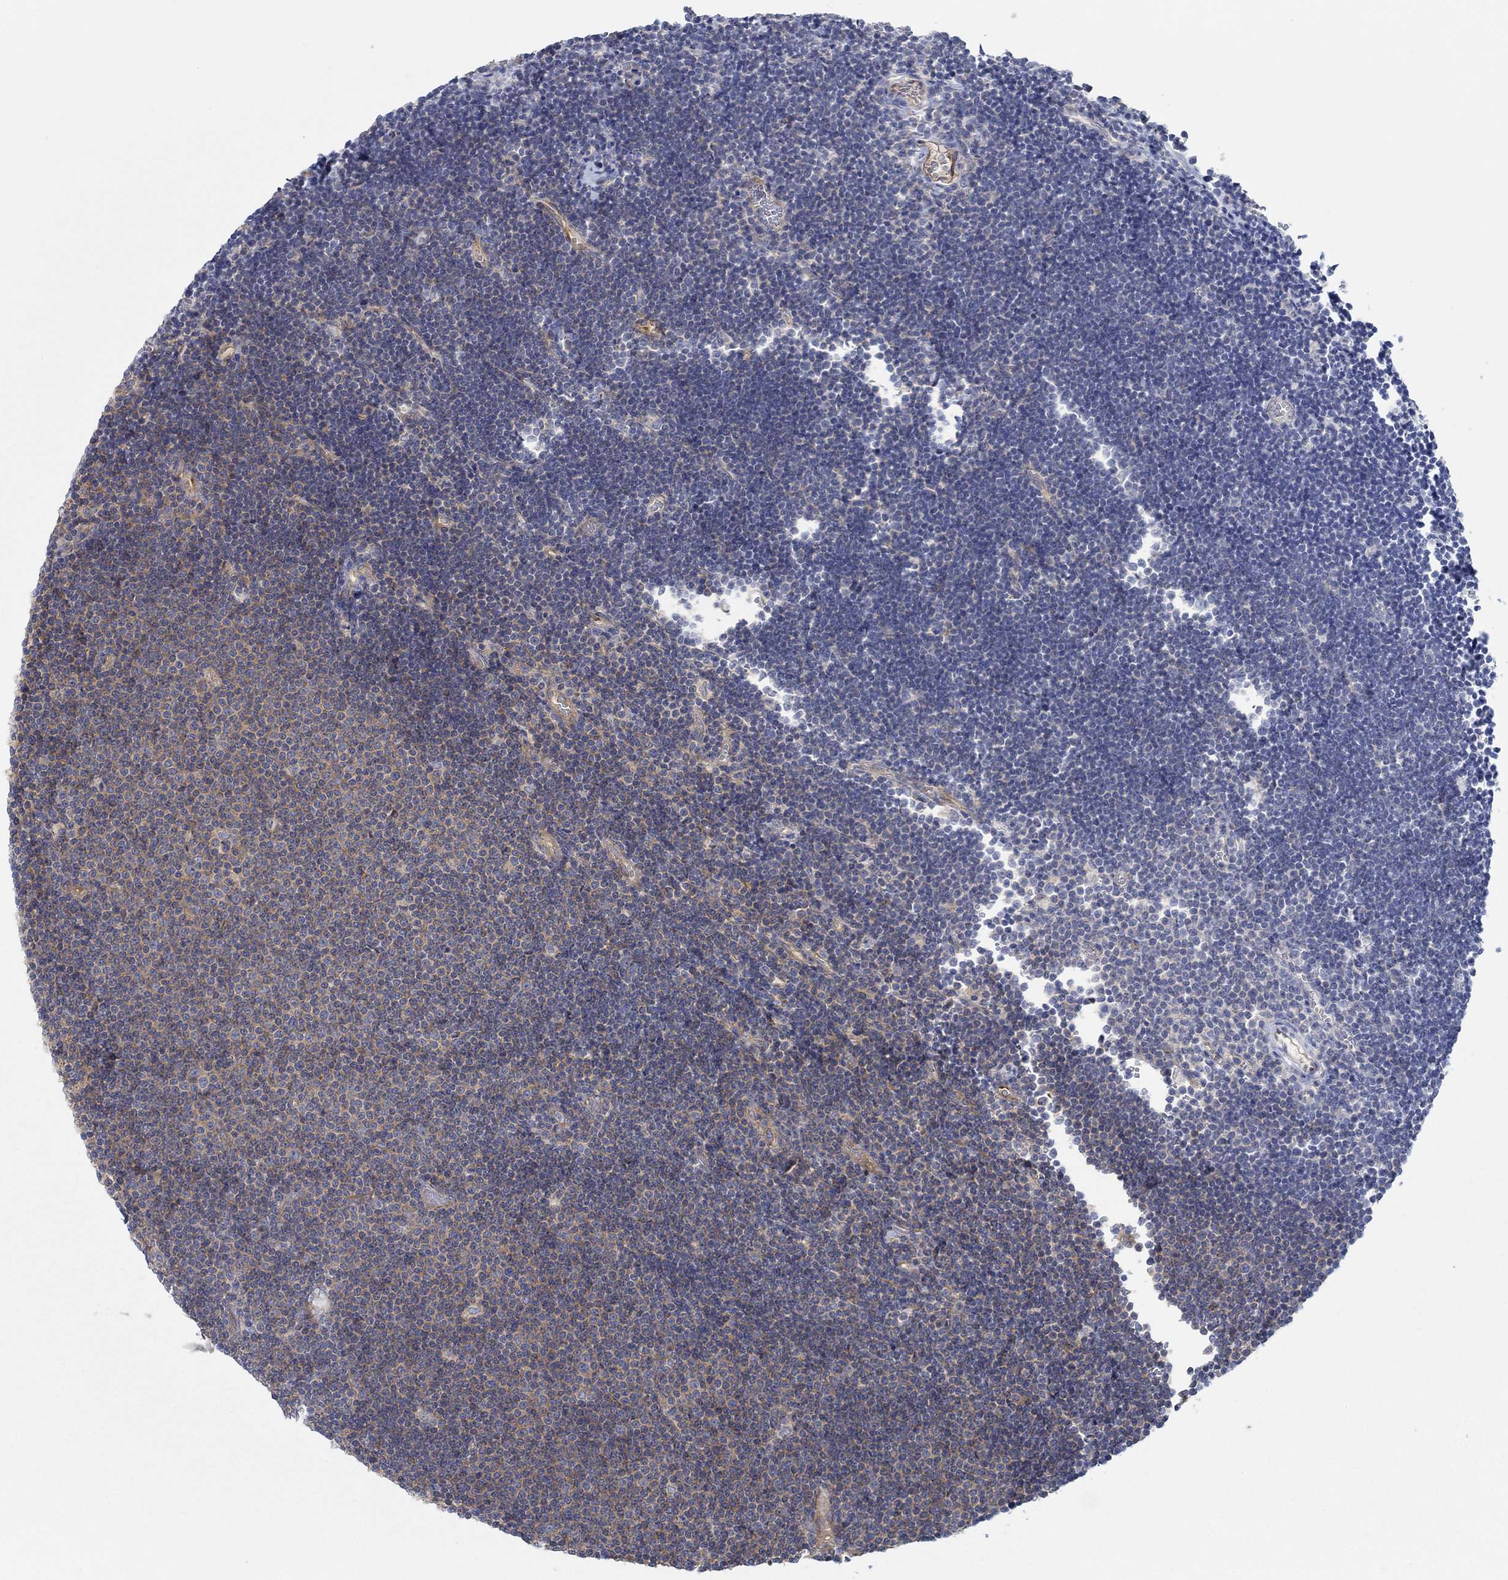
{"staining": {"intensity": "negative", "quantity": "none", "location": "none"}, "tissue": "lymphoma", "cell_type": "Tumor cells", "image_type": "cancer", "snomed": [{"axis": "morphology", "description": "Malignant lymphoma, non-Hodgkin's type, Low grade"}, {"axis": "topography", "description": "Brain"}], "caption": "Immunohistochemistry (IHC) micrograph of neoplastic tissue: human low-grade malignant lymphoma, non-Hodgkin's type stained with DAB exhibits no significant protein expression in tumor cells.", "gene": "SPAG9", "patient": {"sex": "female", "age": 66}}